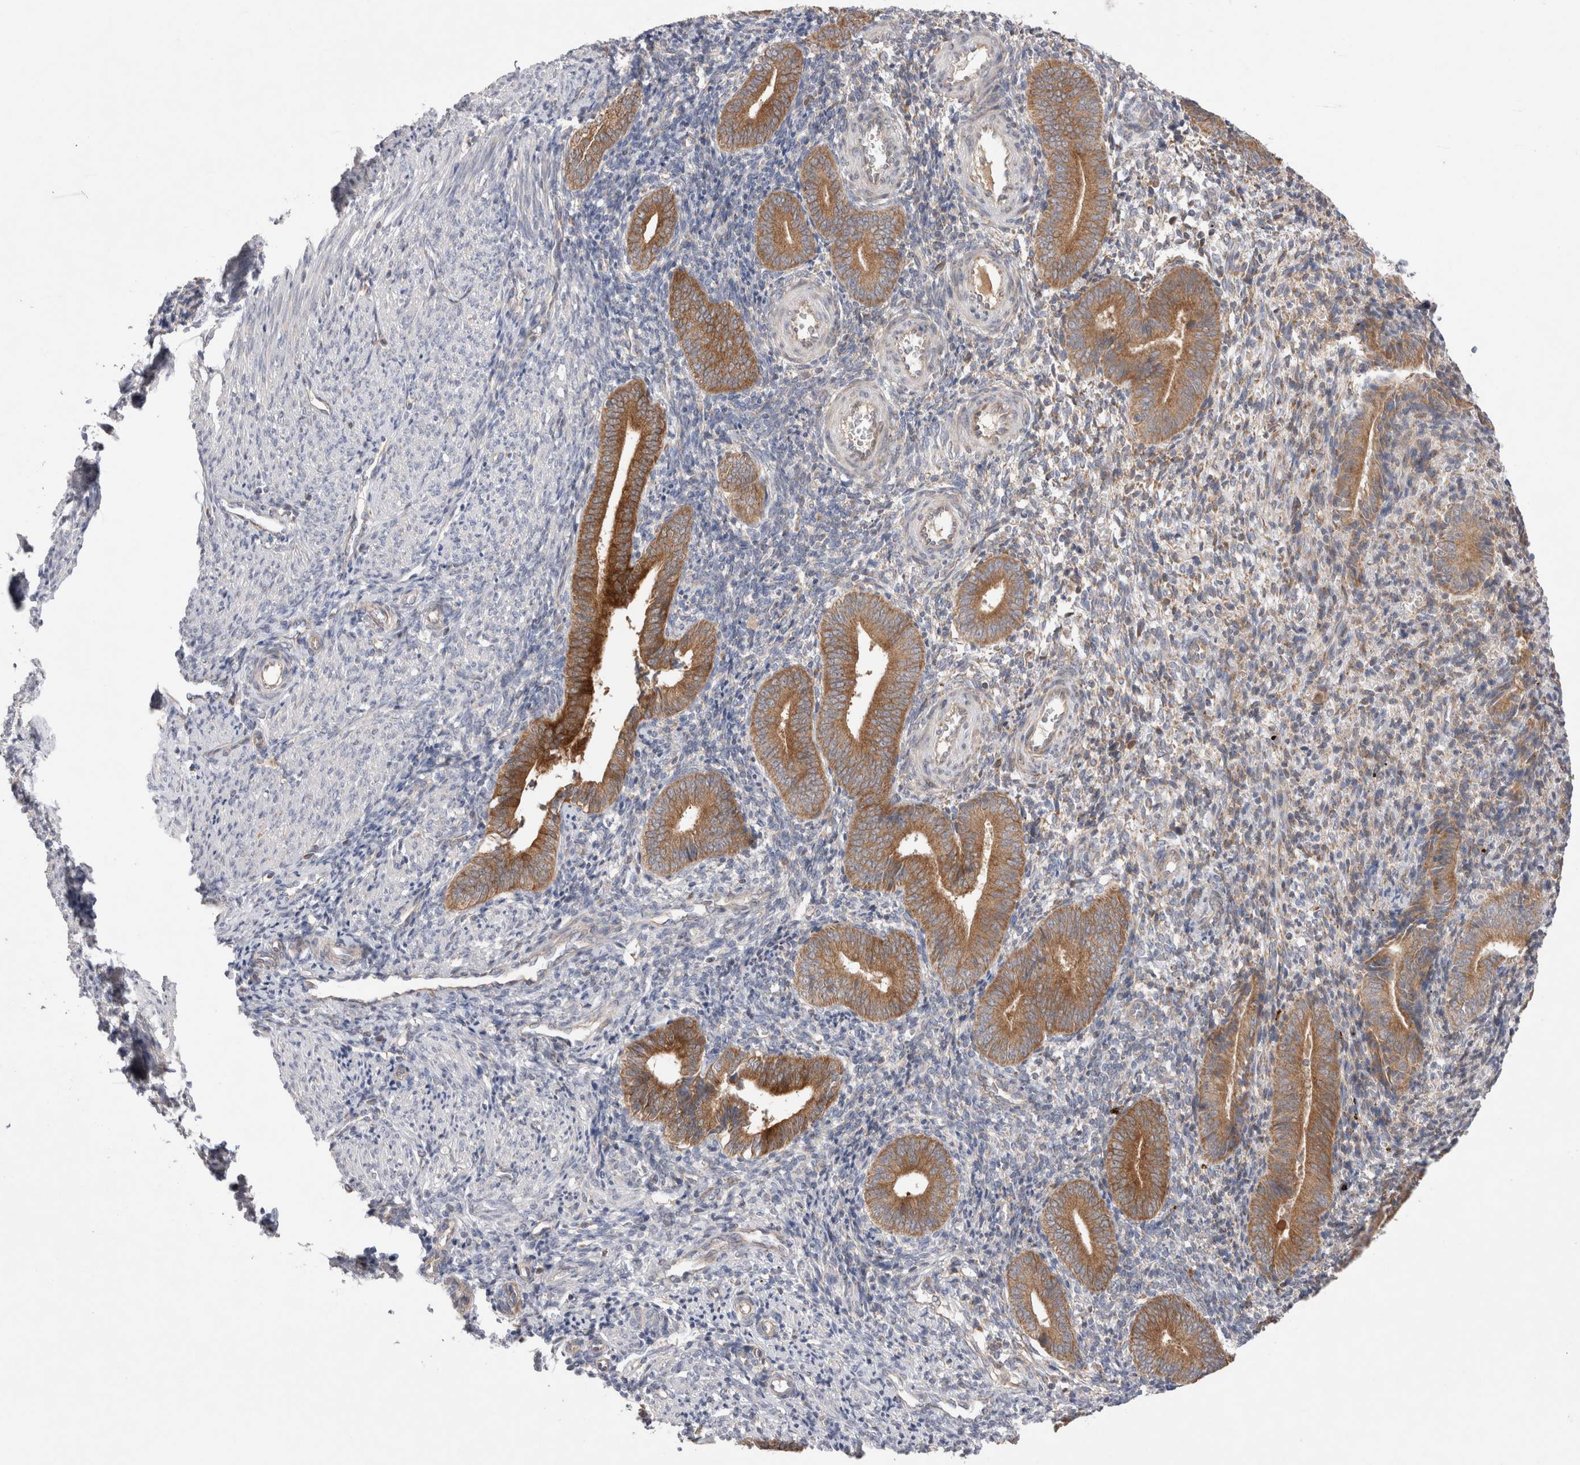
{"staining": {"intensity": "negative", "quantity": "none", "location": "none"}, "tissue": "endometrium", "cell_type": "Cells in endometrial stroma", "image_type": "normal", "snomed": [{"axis": "morphology", "description": "Normal tissue, NOS"}, {"axis": "topography", "description": "Uterus"}, {"axis": "topography", "description": "Endometrium"}], "caption": "Photomicrograph shows no protein expression in cells in endometrial stroma of benign endometrium.", "gene": "TBC1D16", "patient": {"sex": "female", "age": 33}}